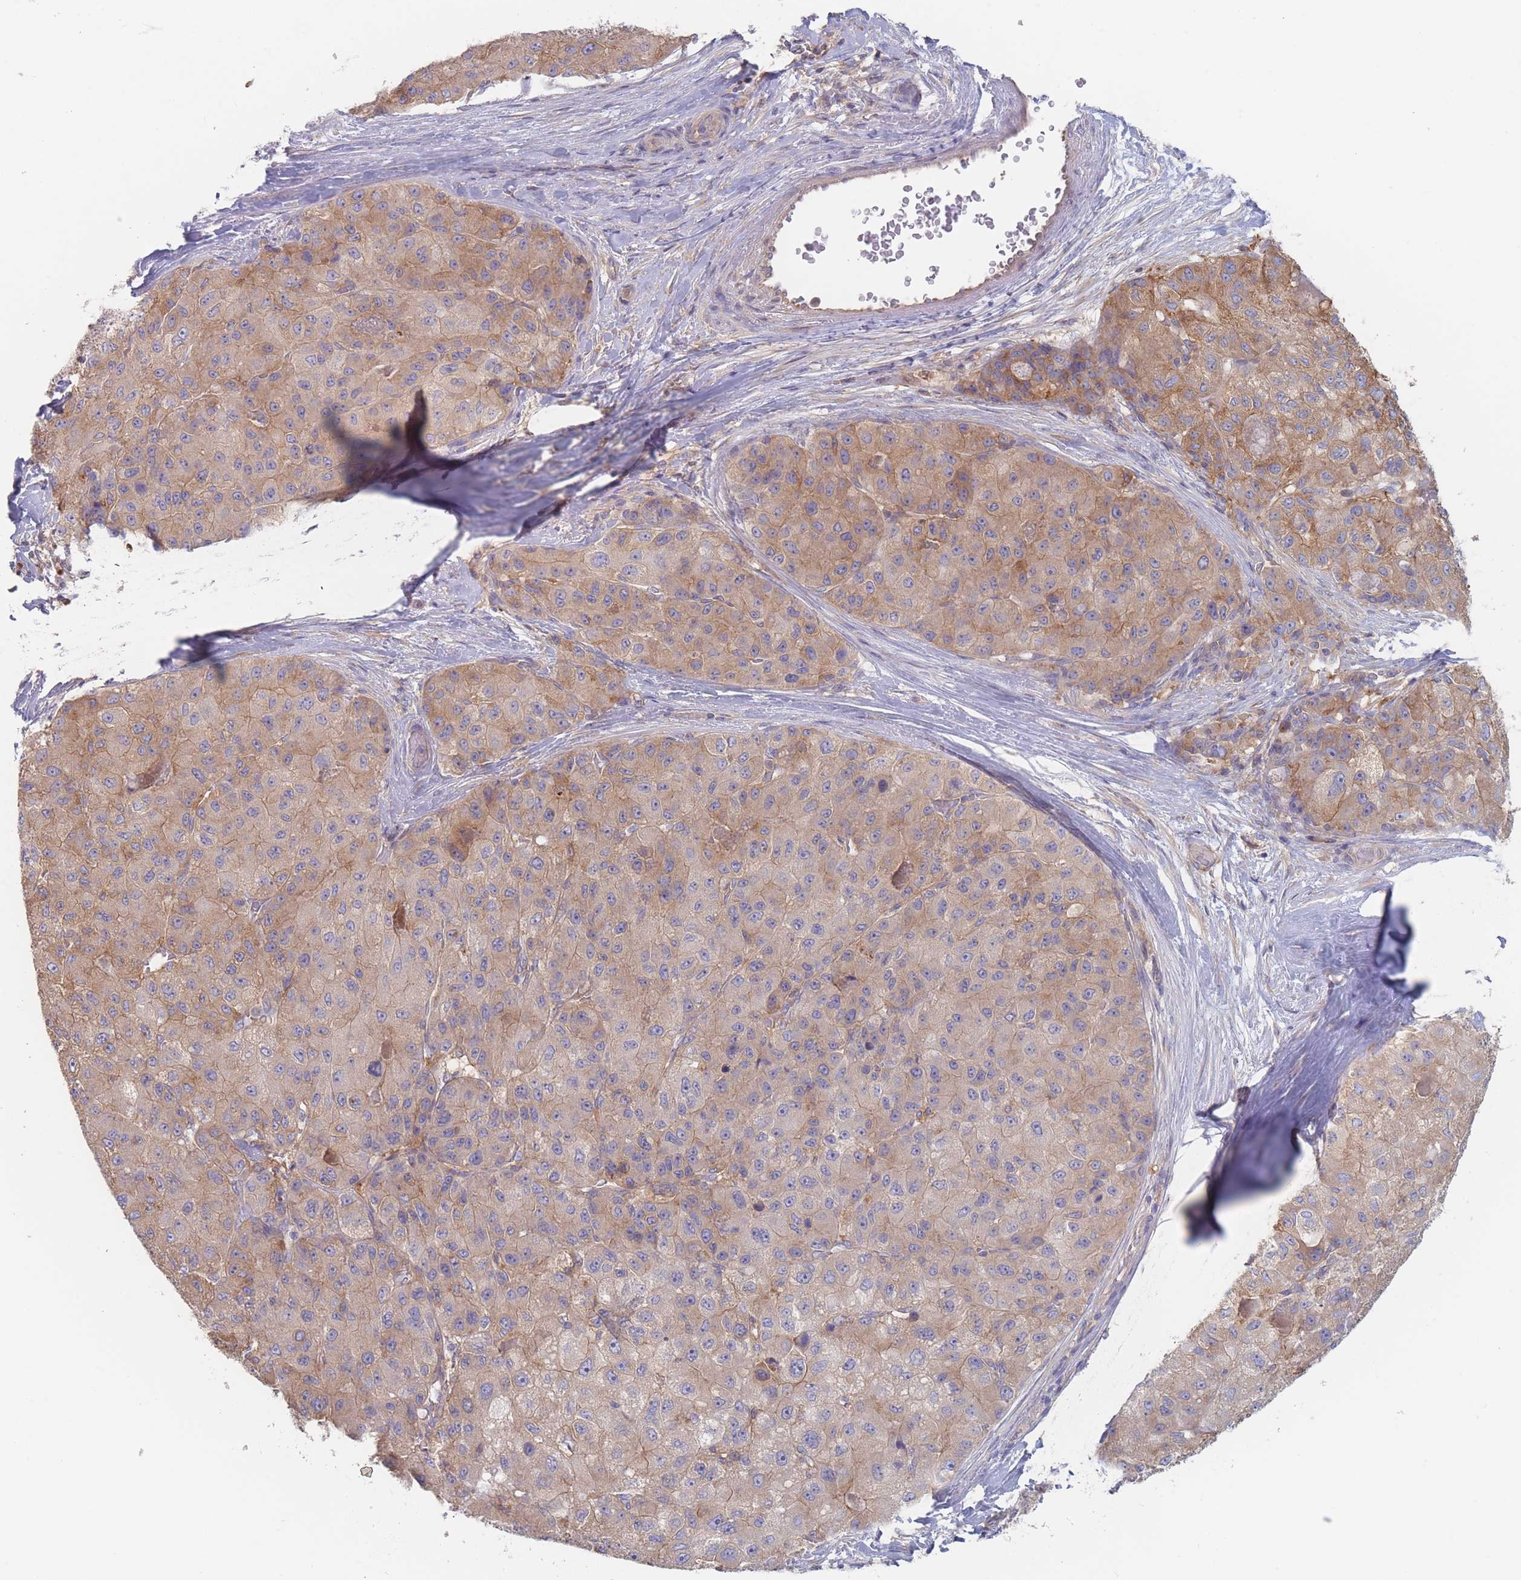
{"staining": {"intensity": "weak", "quantity": "25%-75%", "location": "cytoplasmic/membranous"}, "tissue": "liver cancer", "cell_type": "Tumor cells", "image_type": "cancer", "snomed": [{"axis": "morphology", "description": "Carcinoma, Hepatocellular, NOS"}, {"axis": "topography", "description": "Liver"}], "caption": "This is a histology image of IHC staining of liver cancer, which shows weak staining in the cytoplasmic/membranous of tumor cells.", "gene": "EFCC1", "patient": {"sex": "male", "age": 80}}